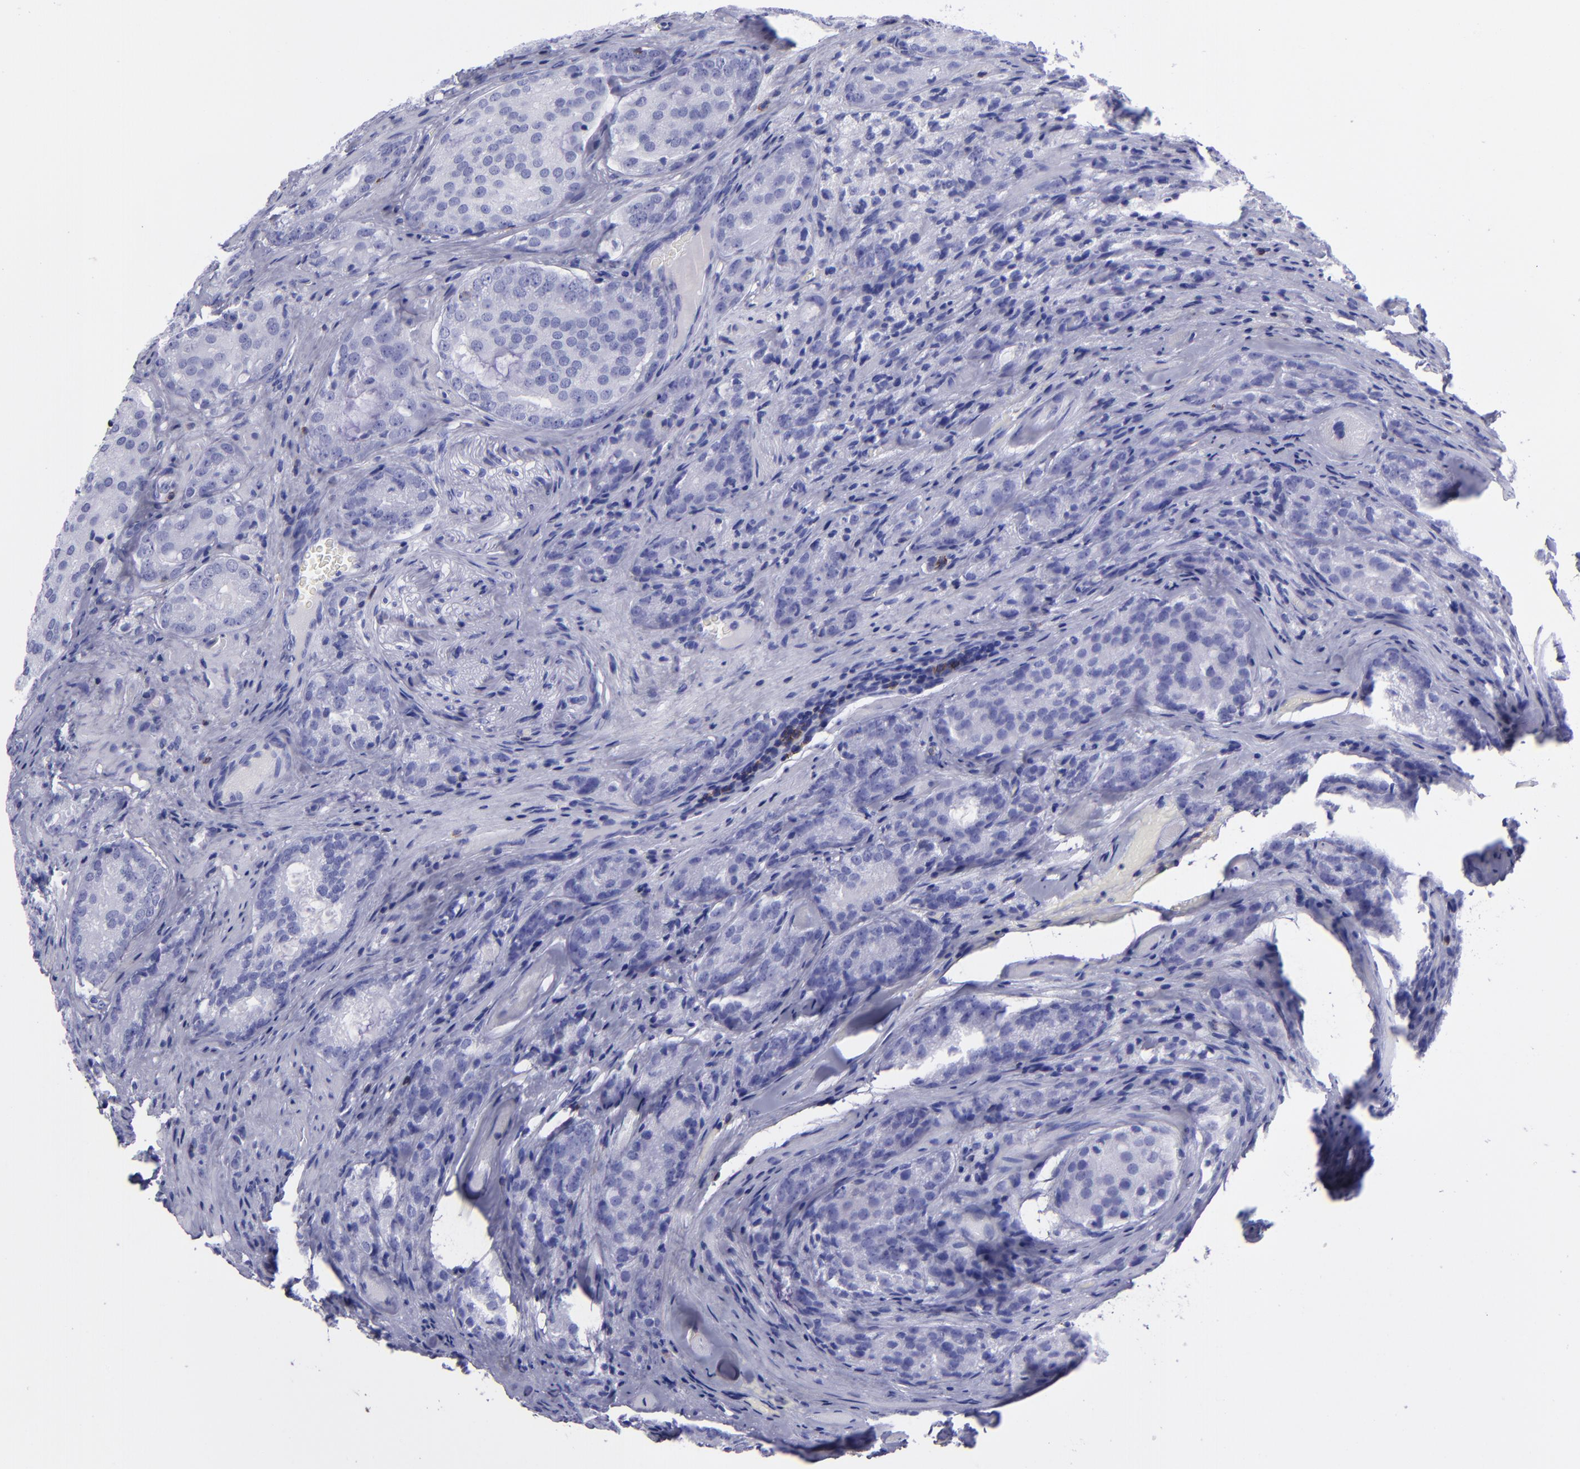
{"staining": {"intensity": "negative", "quantity": "none", "location": "none"}, "tissue": "prostate cancer", "cell_type": "Tumor cells", "image_type": "cancer", "snomed": [{"axis": "morphology", "description": "Adenocarcinoma, Medium grade"}, {"axis": "topography", "description": "Prostate"}], "caption": "IHC image of human adenocarcinoma (medium-grade) (prostate) stained for a protein (brown), which reveals no staining in tumor cells.", "gene": "CD6", "patient": {"sex": "male", "age": 60}}